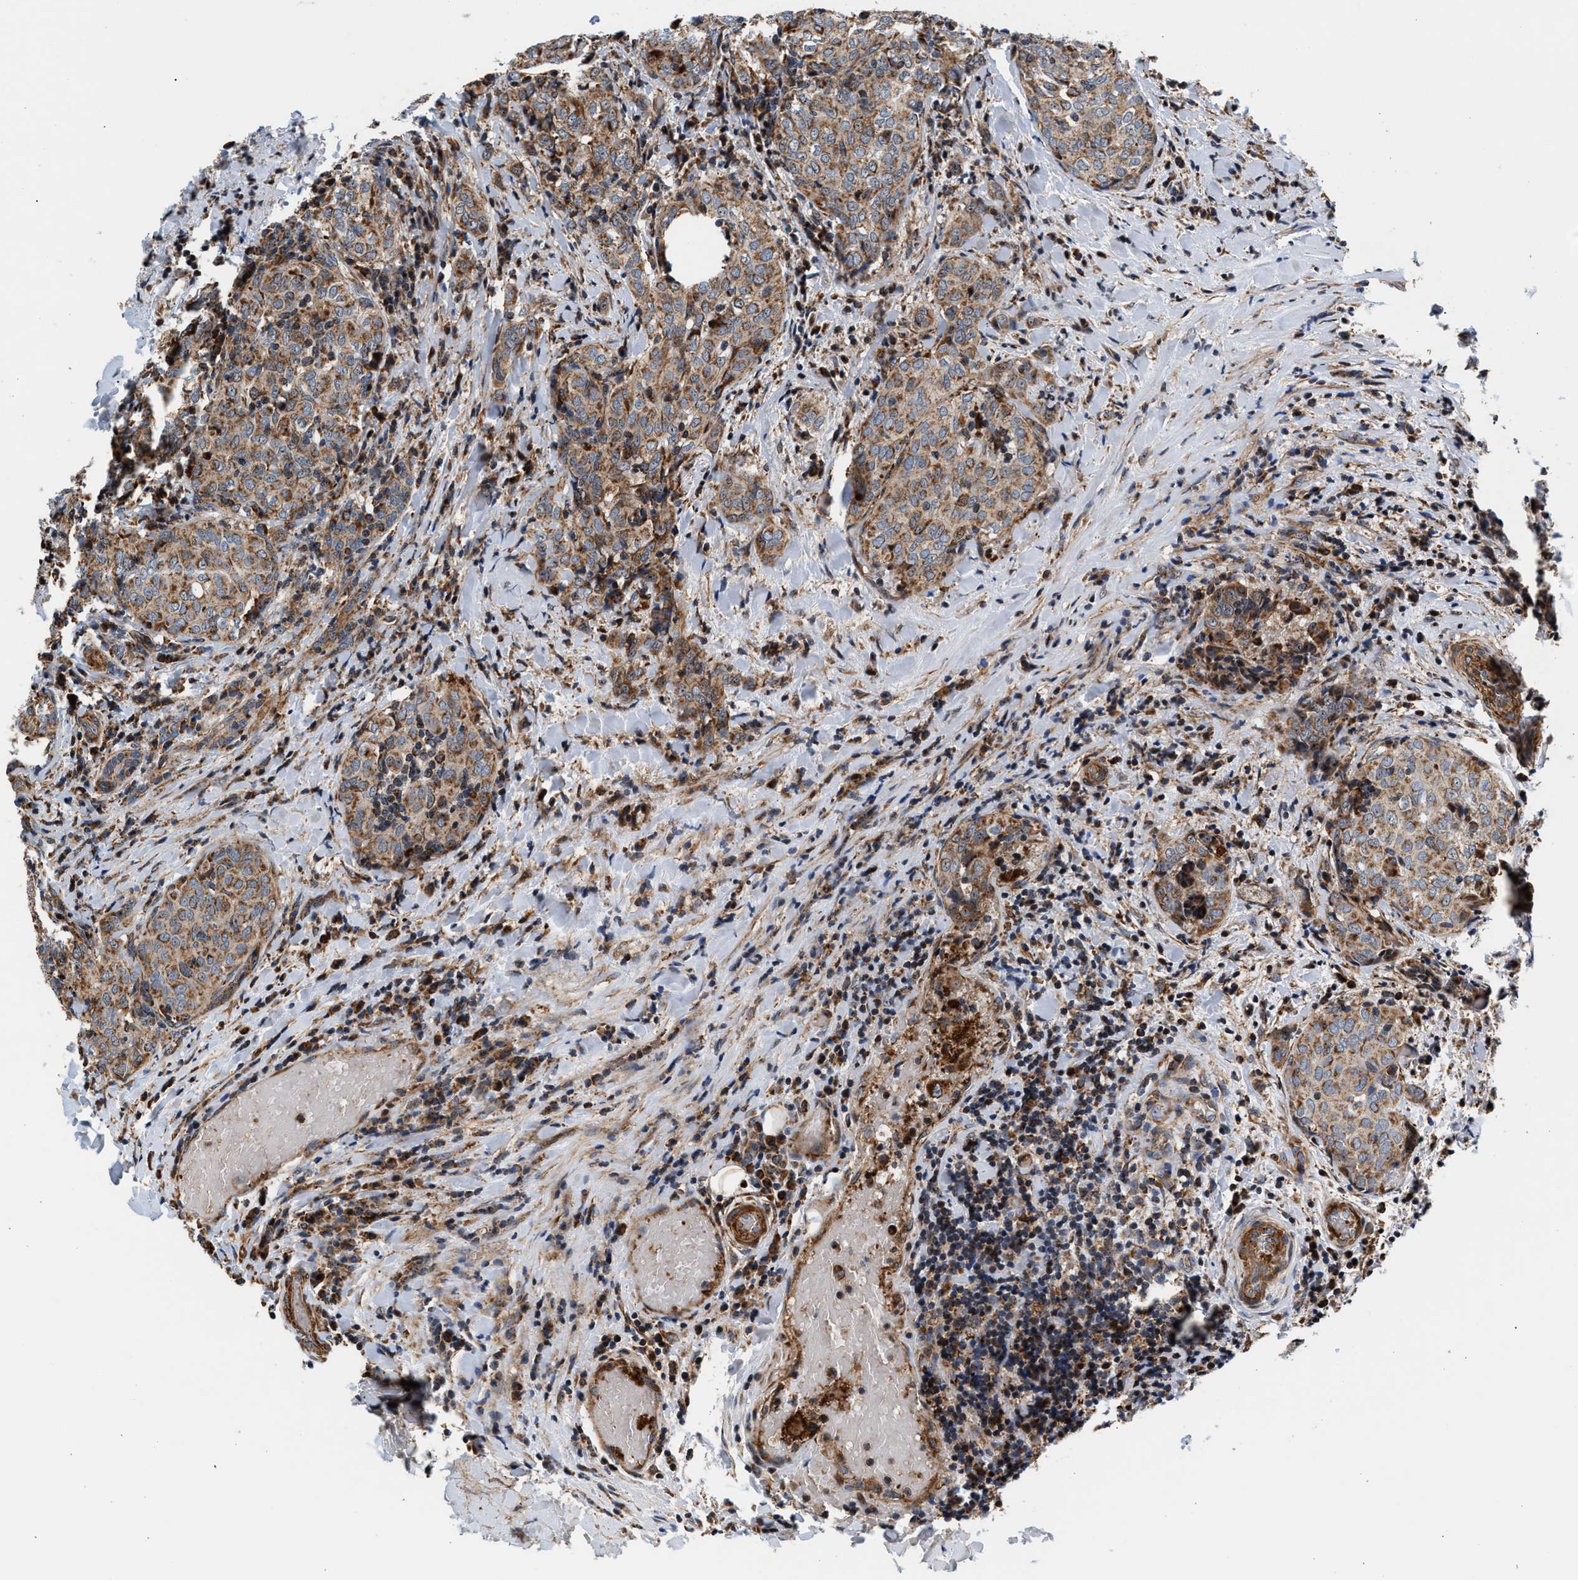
{"staining": {"intensity": "moderate", "quantity": ">75%", "location": "cytoplasmic/membranous"}, "tissue": "thyroid cancer", "cell_type": "Tumor cells", "image_type": "cancer", "snomed": [{"axis": "morphology", "description": "Normal tissue, NOS"}, {"axis": "morphology", "description": "Papillary adenocarcinoma, NOS"}, {"axis": "topography", "description": "Thyroid gland"}], "caption": "Human papillary adenocarcinoma (thyroid) stained with a protein marker exhibits moderate staining in tumor cells.", "gene": "SGK1", "patient": {"sex": "female", "age": 30}}